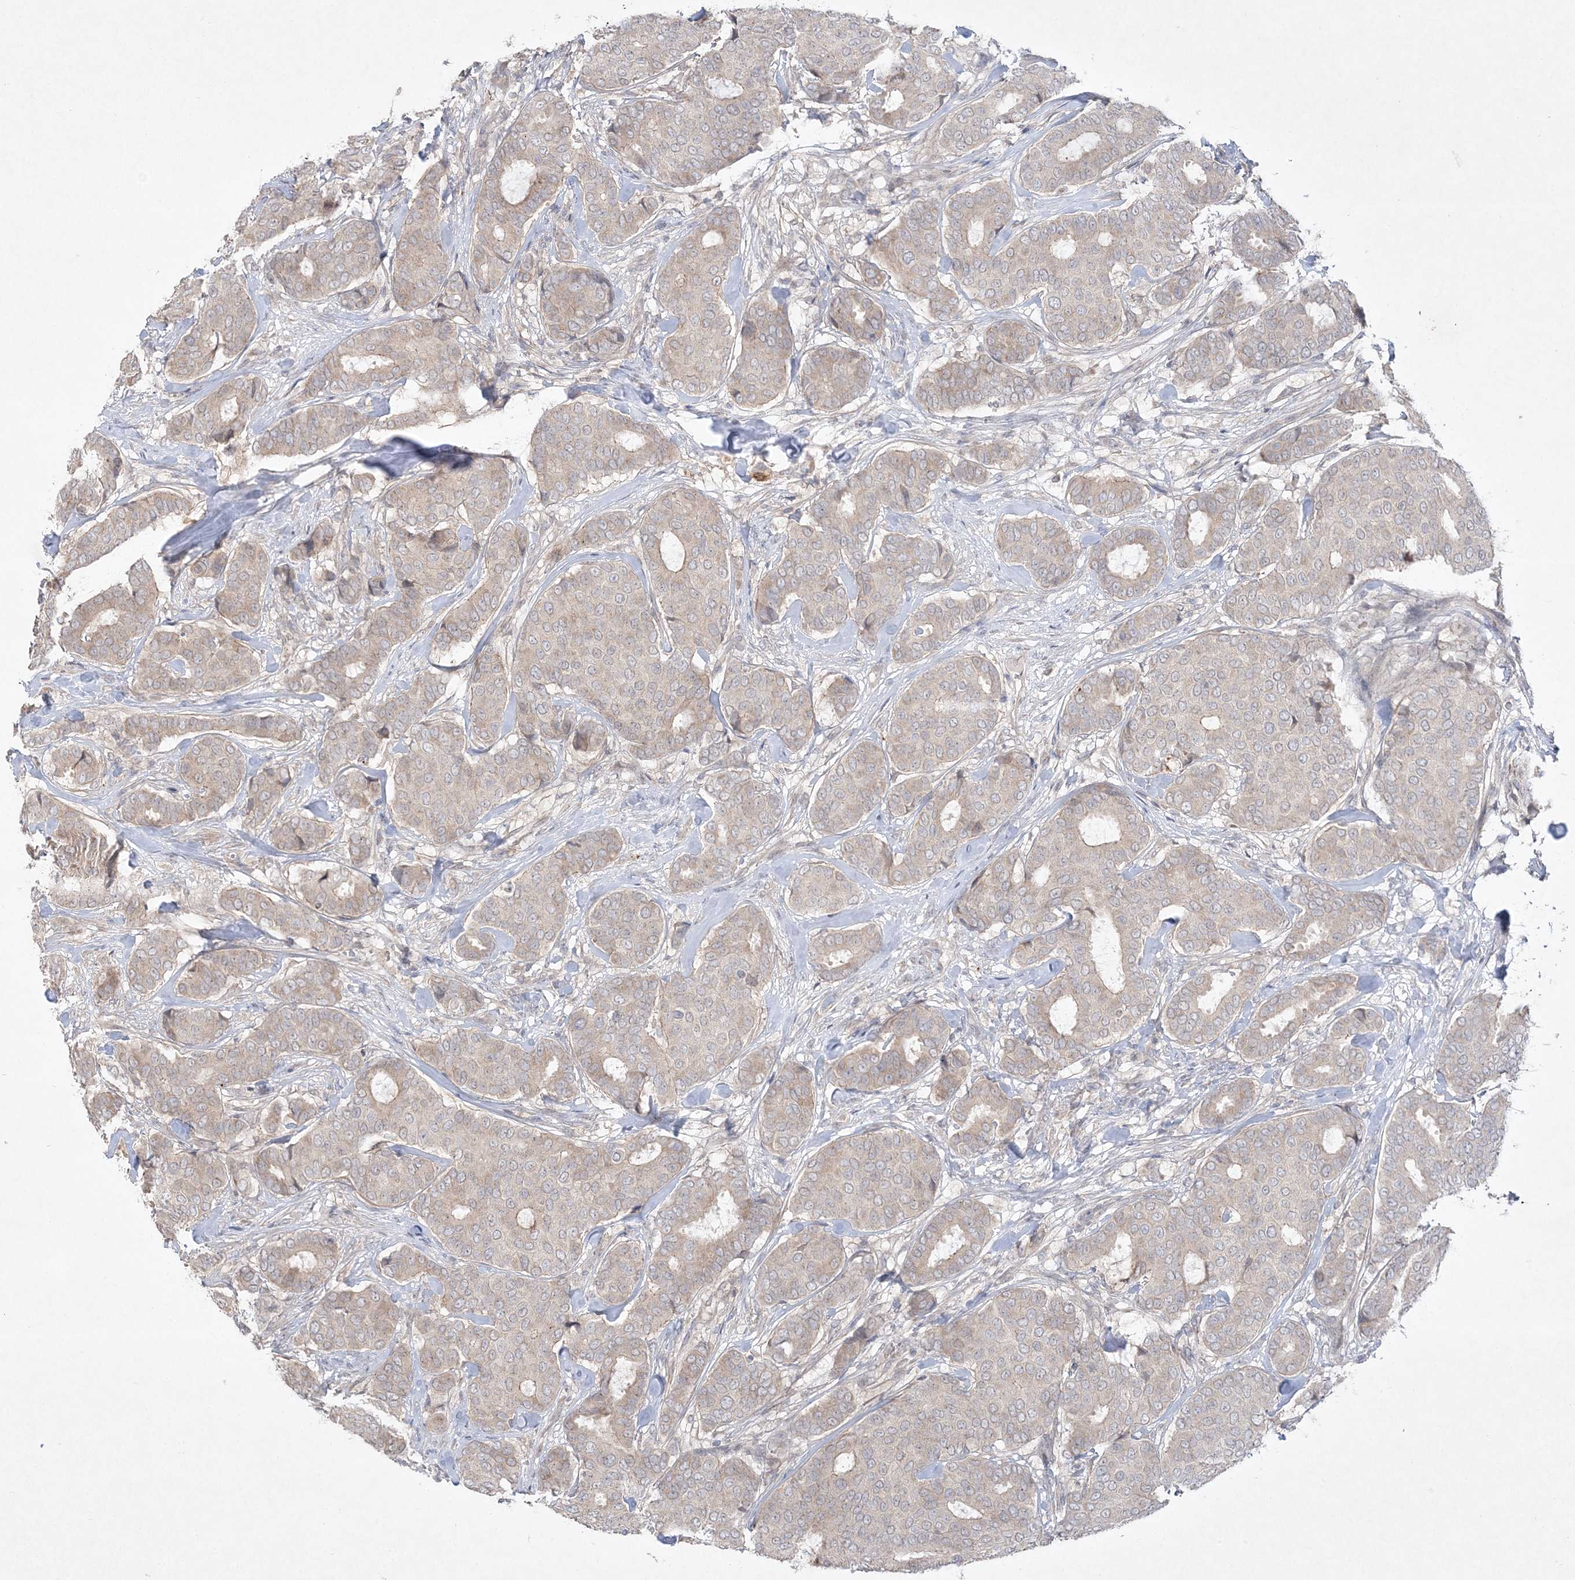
{"staining": {"intensity": "weak", "quantity": "25%-75%", "location": "cytoplasmic/membranous"}, "tissue": "breast cancer", "cell_type": "Tumor cells", "image_type": "cancer", "snomed": [{"axis": "morphology", "description": "Duct carcinoma"}, {"axis": "topography", "description": "Breast"}], "caption": "A brown stain highlights weak cytoplasmic/membranous staining of a protein in breast intraductal carcinoma tumor cells.", "gene": "CLNK", "patient": {"sex": "female", "age": 75}}